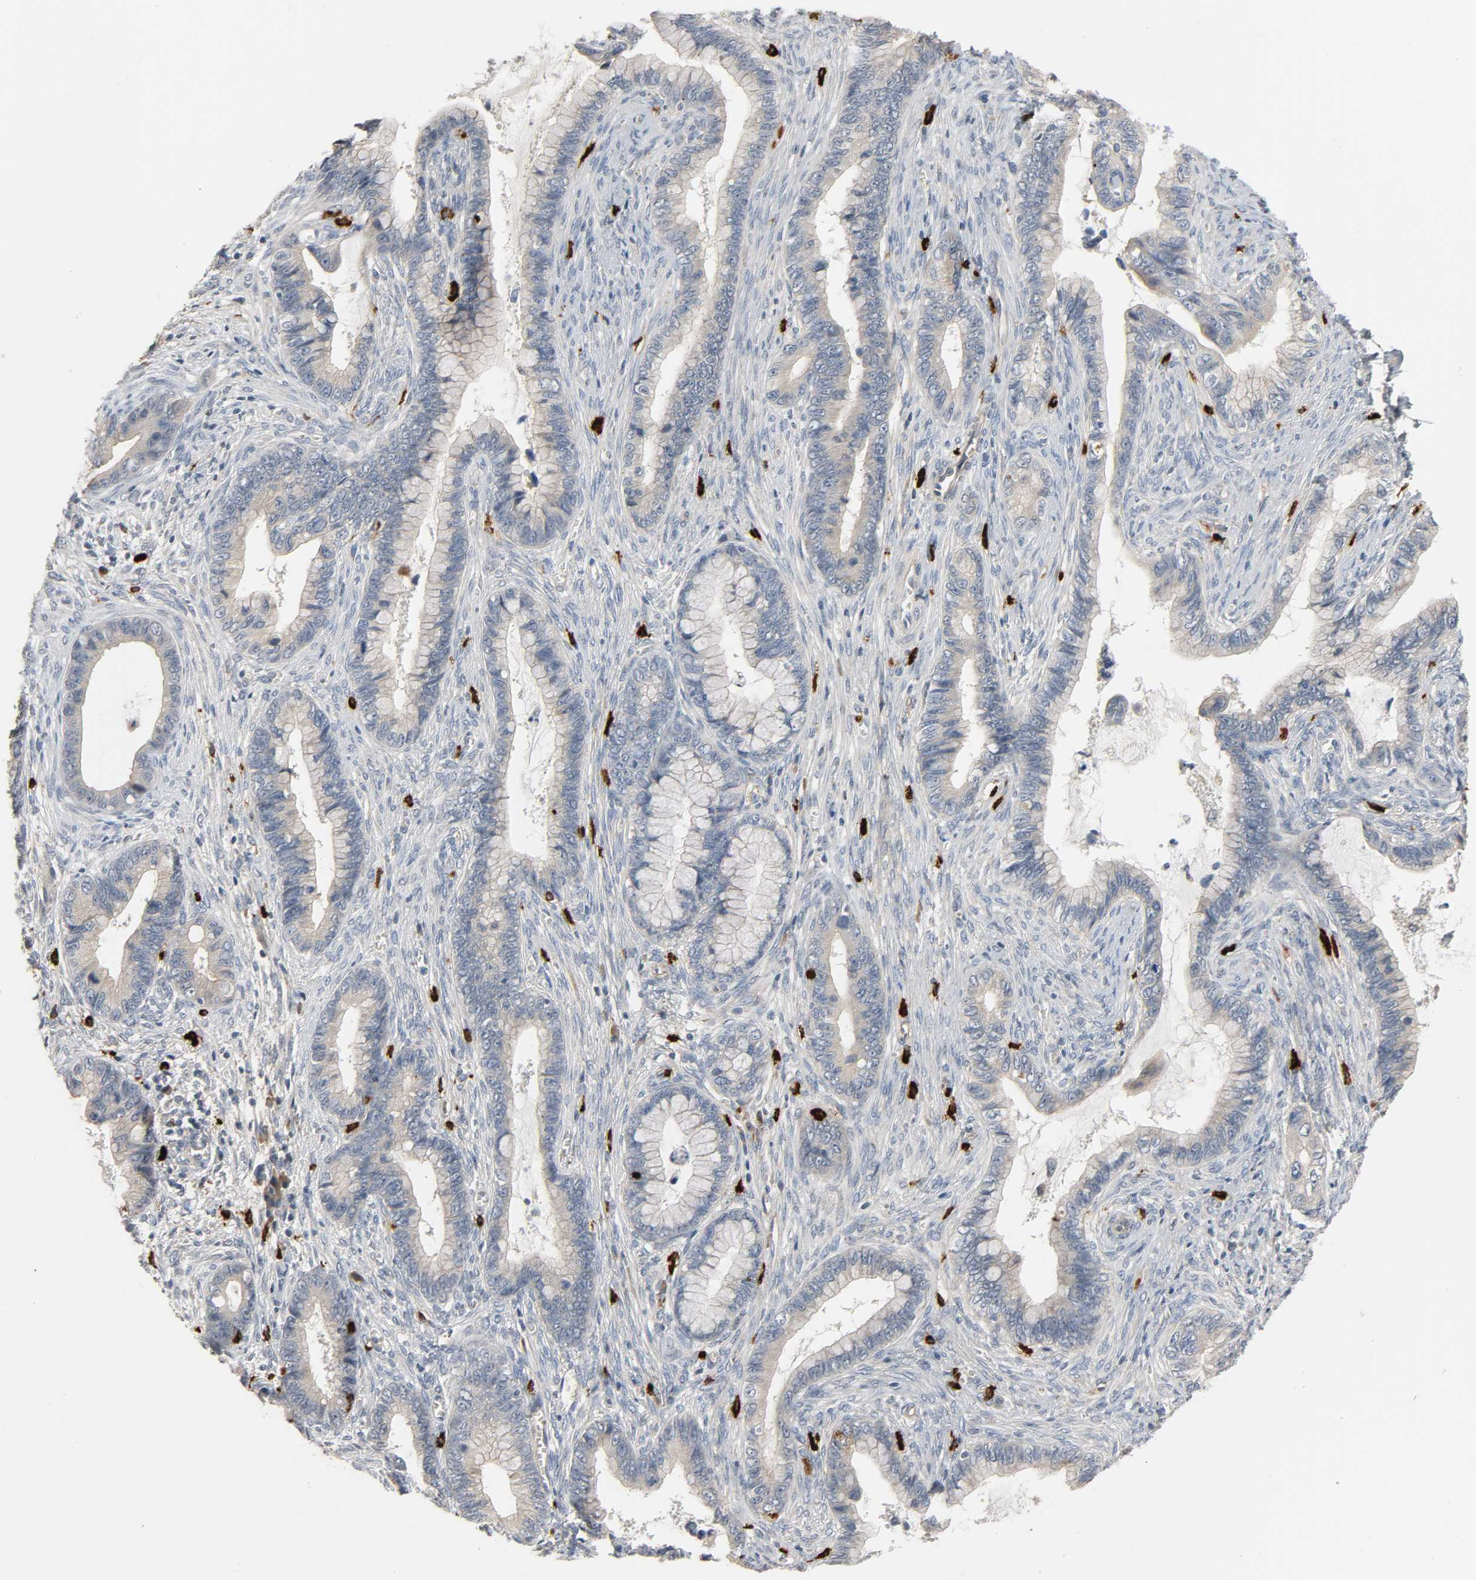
{"staining": {"intensity": "weak", "quantity": "25%-75%", "location": "cytoplasmic/membranous"}, "tissue": "cervical cancer", "cell_type": "Tumor cells", "image_type": "cancer", "snomed": [{"axis": "morphology", "description": "Adenocarcinoma, NOS"}, {"axis": "topography", "description": "Cervix"}], "caption": "Immunohistochemistry (IHC) staining of adenocarcinoma (cervical), which displays low levels of weak cytoplasmic/membranous expression in about 25%-75% of tumor cells indicating weak cytoplasmic/membranous protein positivity. The staining was performed using DAB (brown) for protein detection and nuclei were counterstained in hematoxylin (blue).", "gene": "LIMCH1", "patient": {"sex": "female", "age": 44}}